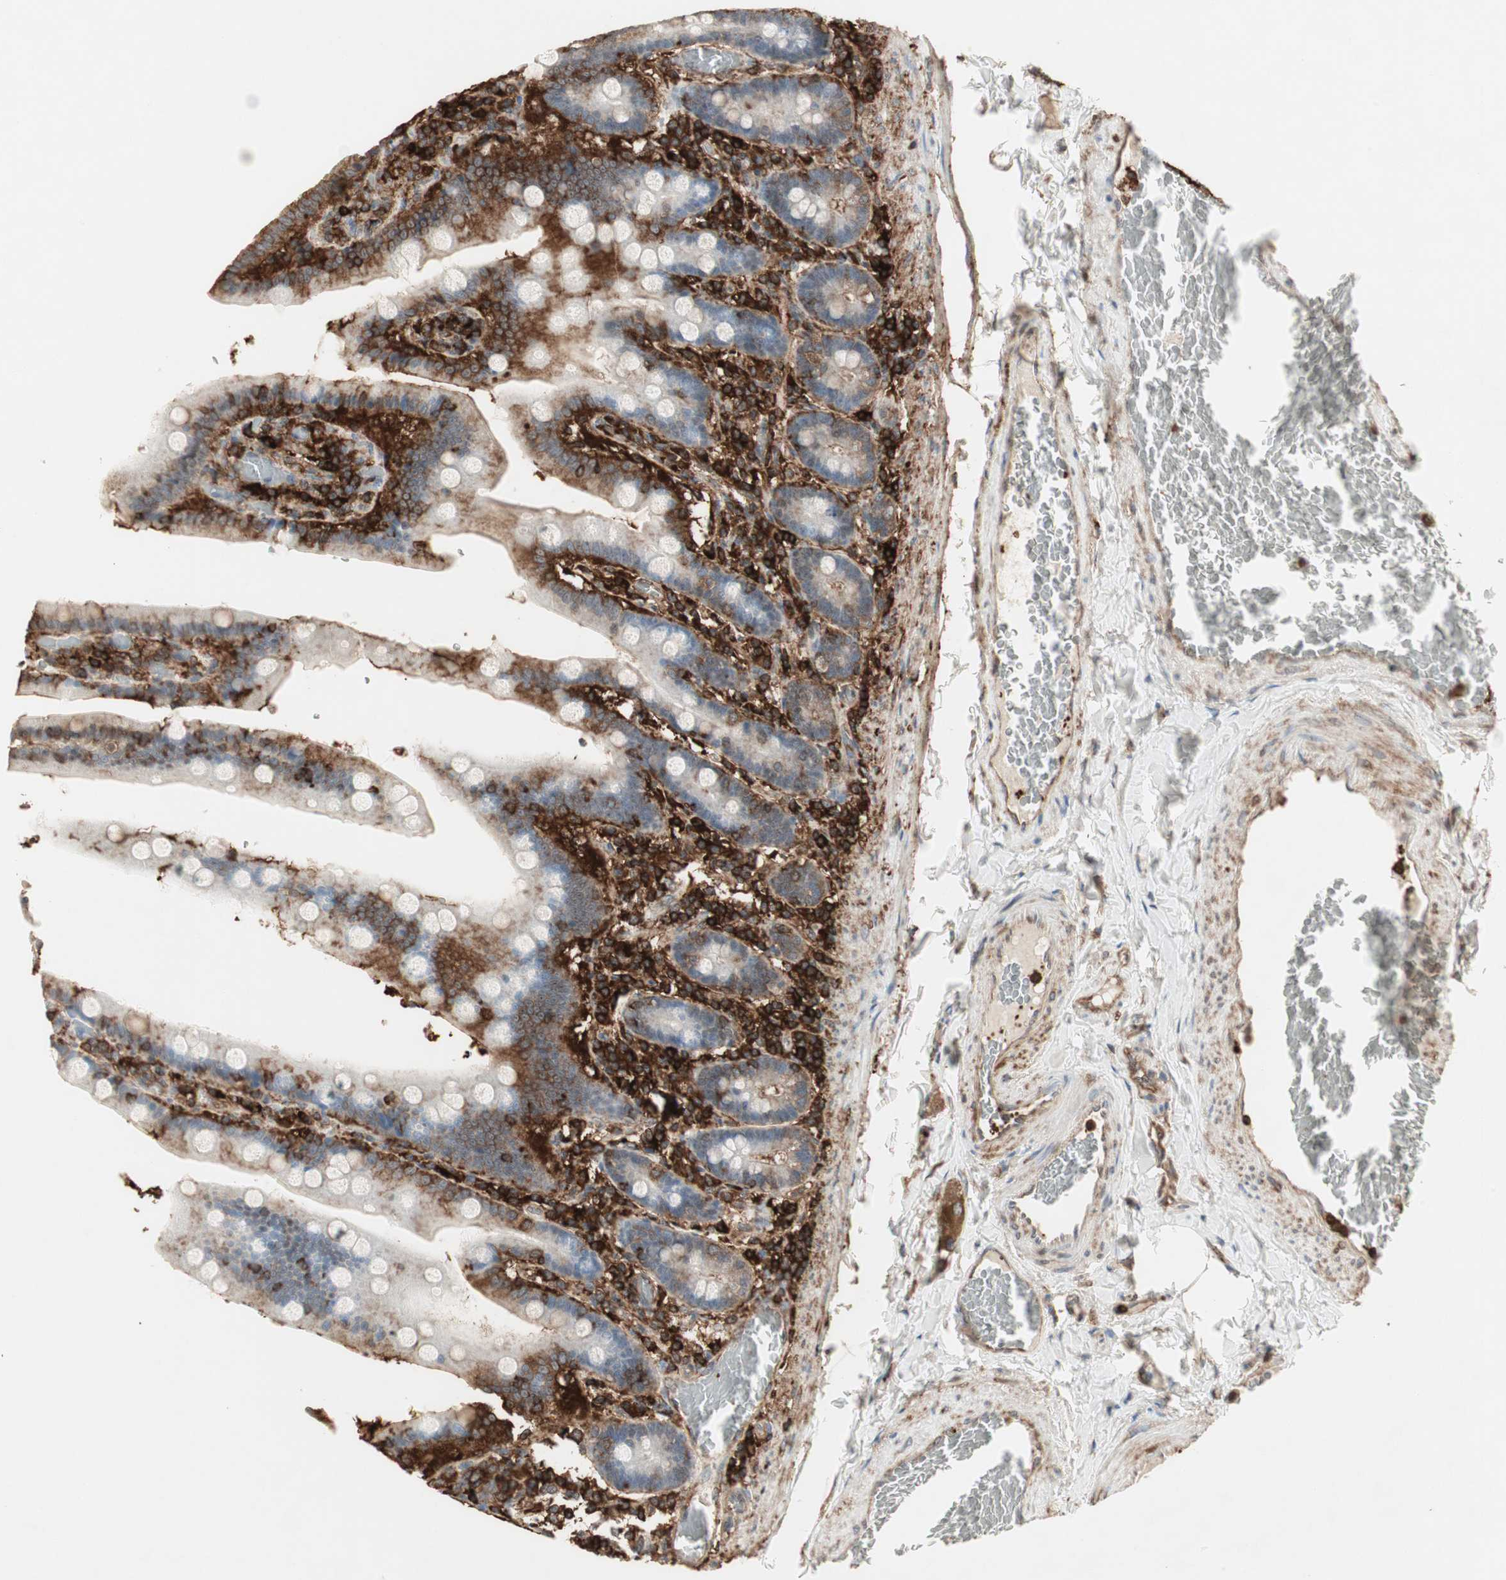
{"staining": {"intensity": "moderate", "quantity": ">75%", "location": "cytoplasmic/membranous"}, "tissue": "duodenum", "cell_type": "Glandular cells", "image_type": "normal", "snomed": [{"axis": "morphology", "description": "Normal tissue, NOS"}, {"axis": "topography", "description": "Duodenum"}], "caption": "Benign duodenum displays moderate cytoplasmic/membranous staining in about >75% of glandular cells.", "gene": "MMP3", "patient": {"sex": "female", "age": 53}}